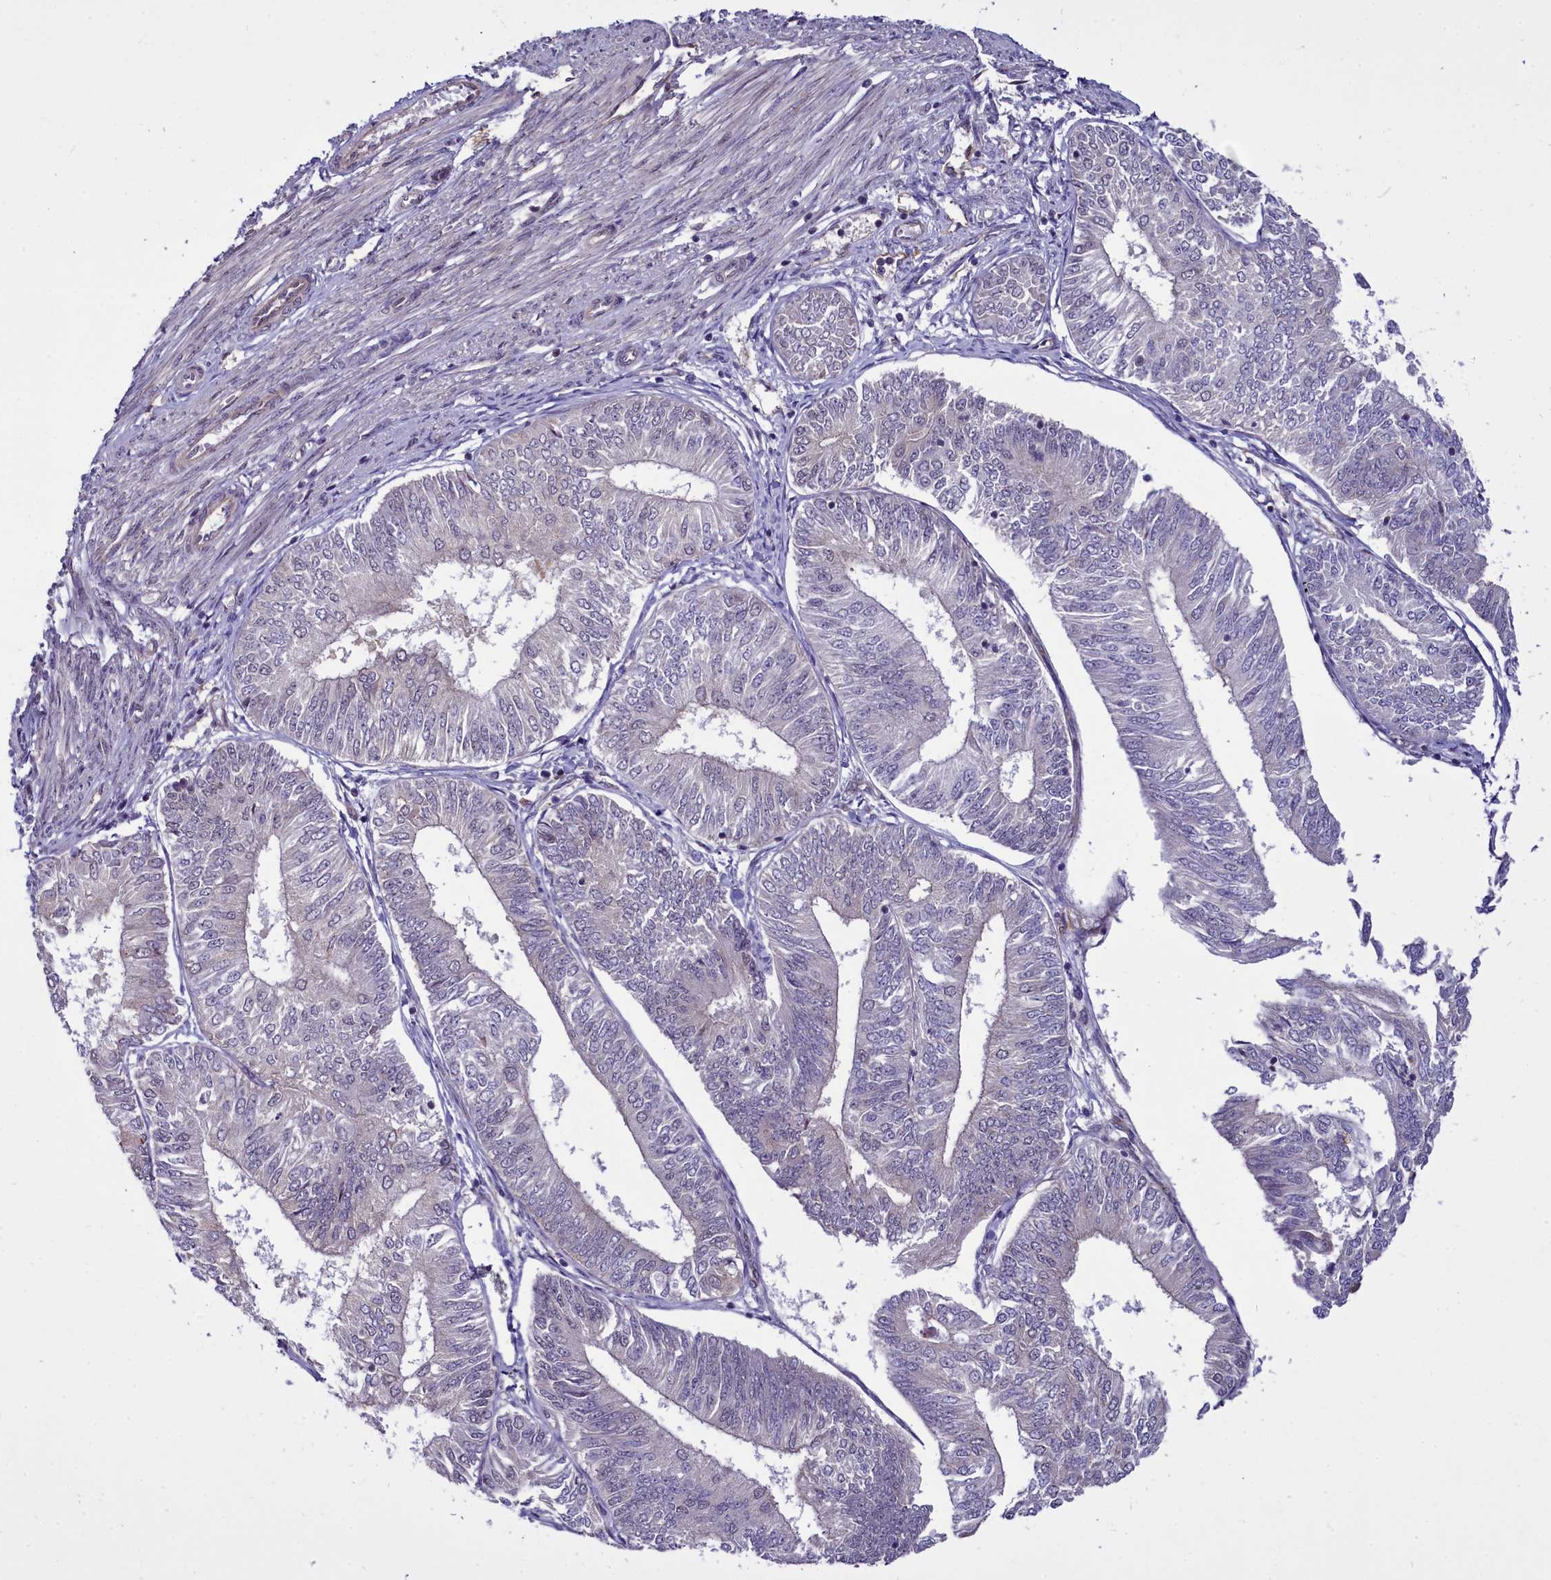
{"staining": {"intensity": "negative", "quantity": "none", "location": "none"}, "tissue": "endometrial cancer", "cell_type": "Tumor cells", "image_type": "cancer", "snomed": [{"axis": "morphology", "description": "Adenocarcinoma, NOS"}, {"axis": "topography", "description": "Endometrium"}], "caption": "An immunohistochemistry image of endometrial cancer (adenocarcinoma) is shown. There is no staining in tumor cells of endometrial cancer (adenocarcinoma).", "gene": "BCAR1", "patient": {"sex": "female", "age": 58}}